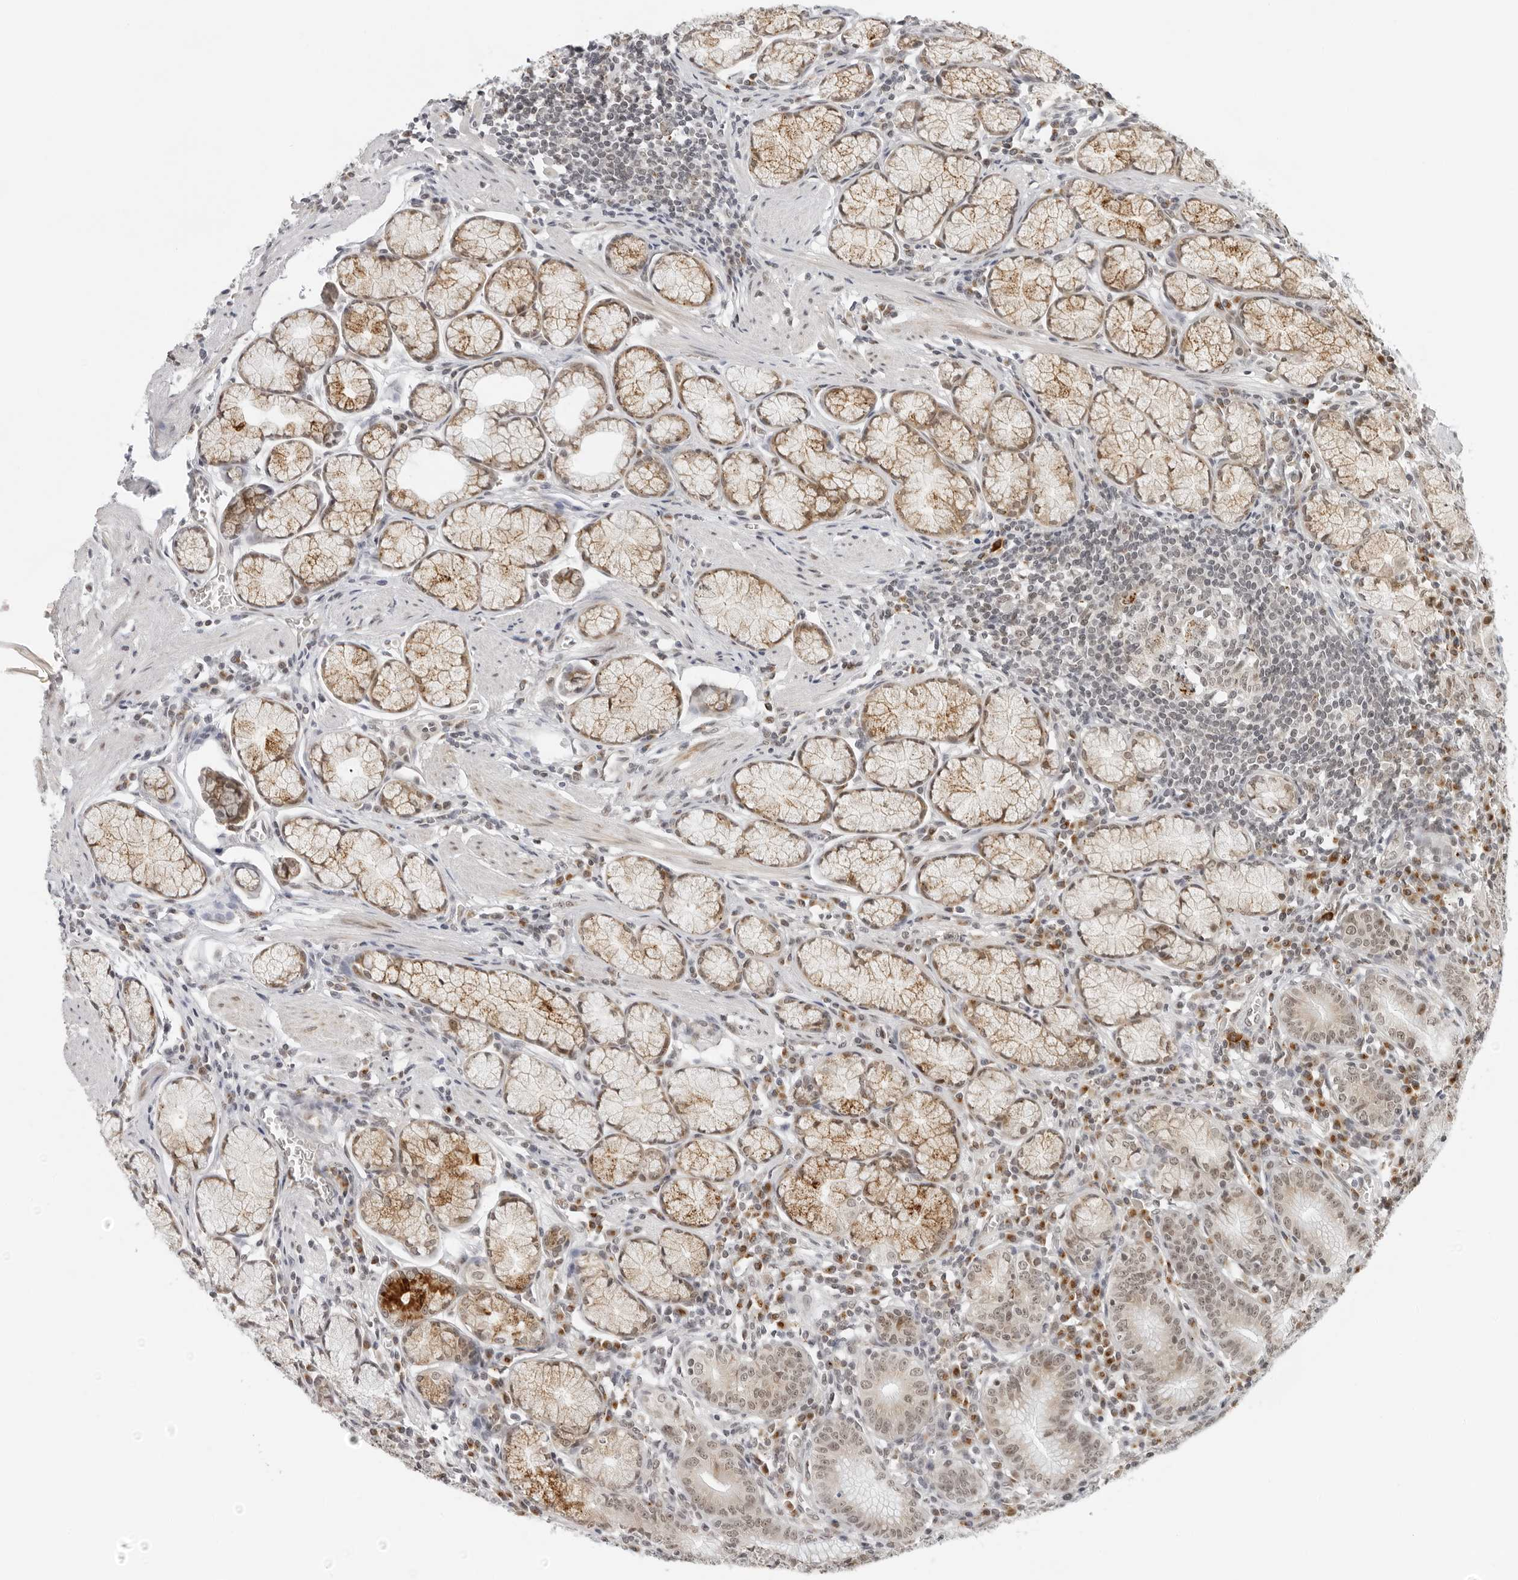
{"staining": {"intensity": "moderate", "quantity": "25%-75%", "location": "cytoplasmic/membranous"}, "tissue": "stomach", "cell_type": "Glandular cells", "image_type": "normal", "snomed": [{"axis": "morphology", "description": "Normal tissue, NOS"}, {"axis": "topography", "description": "Stomach"}], "caption": "Moderate cytoplasmic/membranous staining is present in about 25%-75% of glandular cells in normal stomach. The staining was performed using DAB (3,3'-diaminobenzidine), with brown indicating positive protein expression. Nuclei are stained blue with hematoxylin.", "gene": "TOX4", "patient": {"sex": "male", "age": 55}}